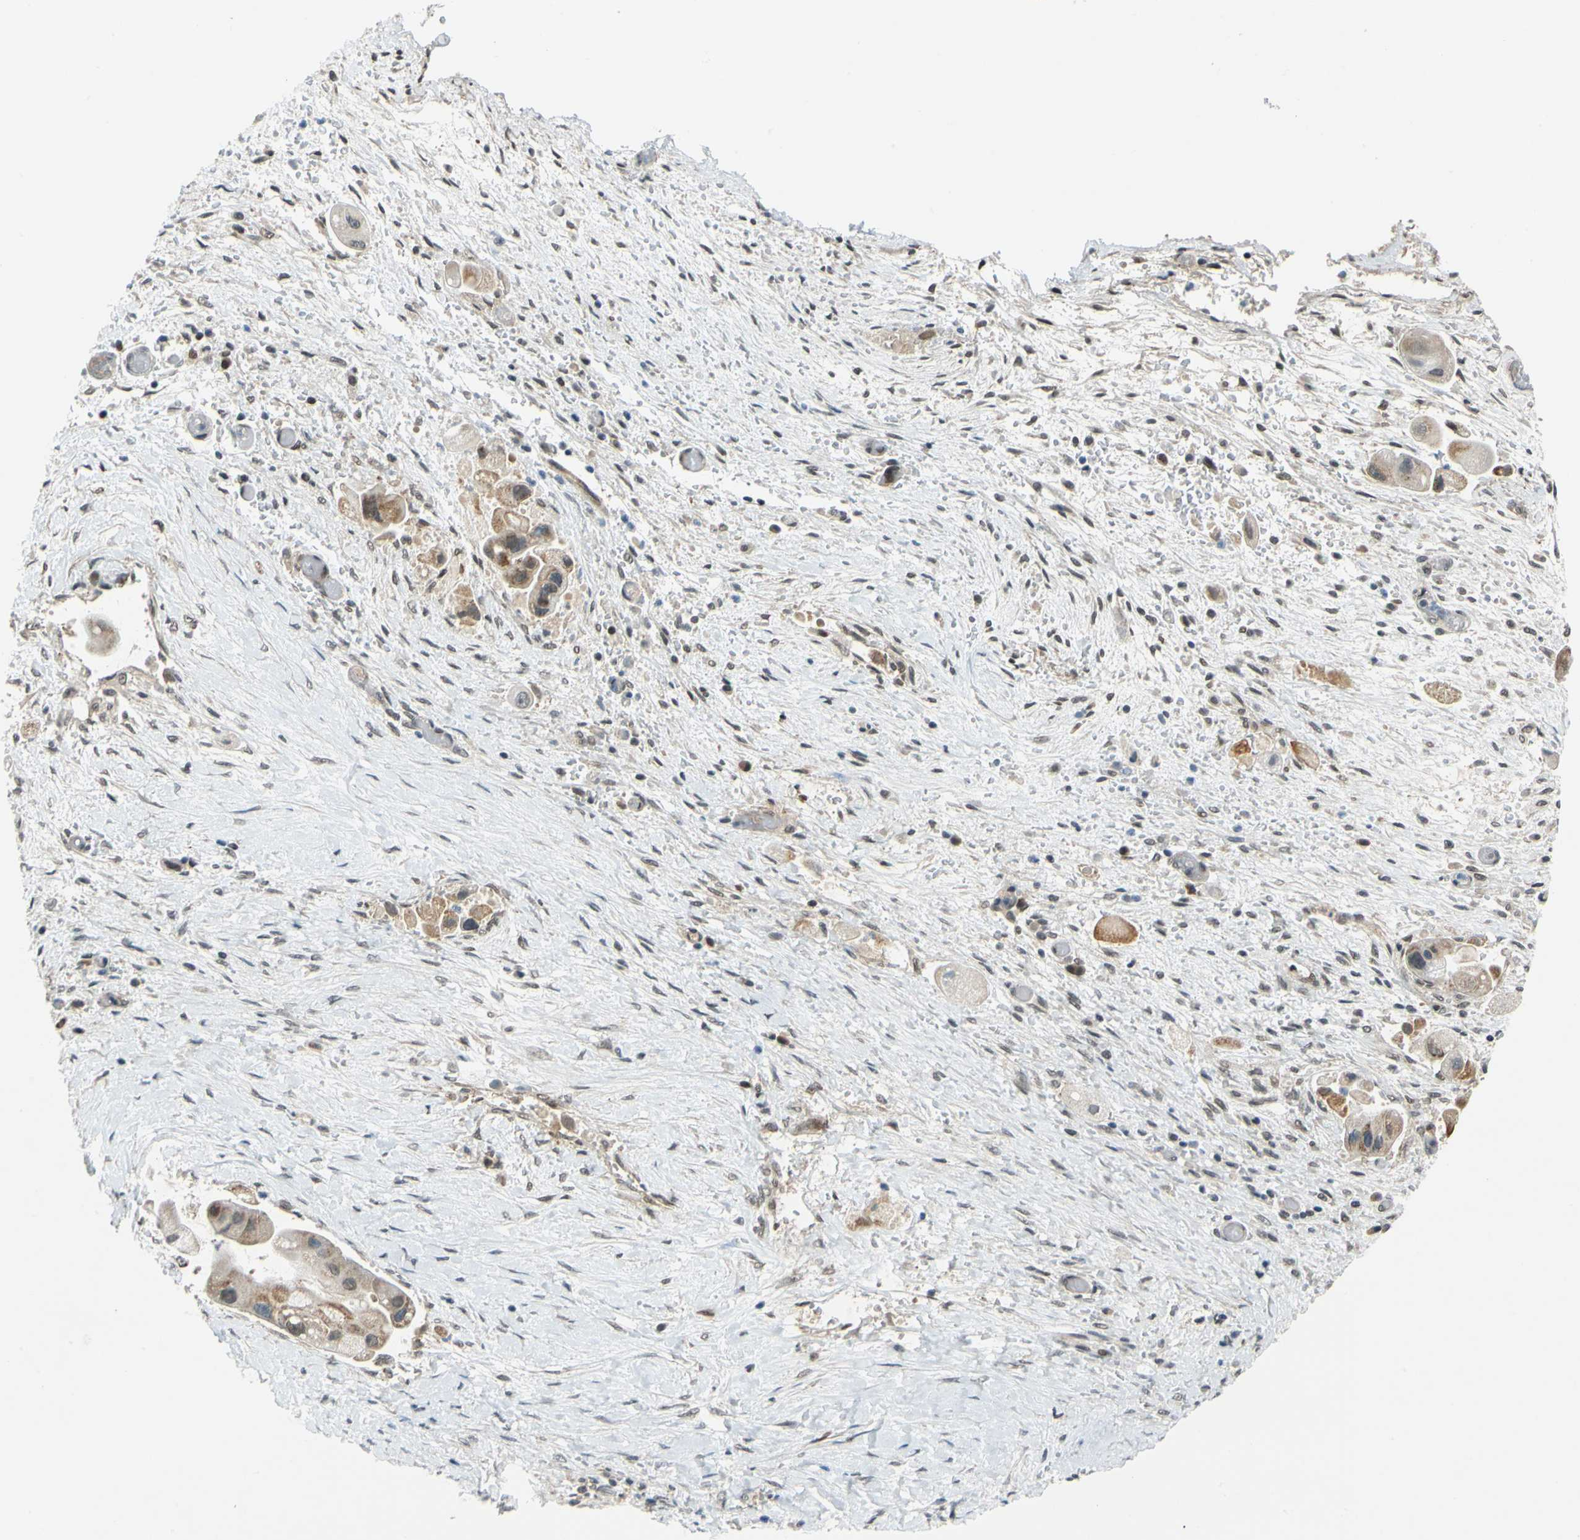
{"staining": {"intensity": "moderate", "quantity": "25%-75%", "location": "cytoplasmic/membranous"}, "tissue": "liver cancer", "cell_type": "Tumor cells", "image_type": "cancer", "snomed": [{"axis": "morphology", "description": "Normal tissue, NOS"}, {"axis": "morphology", "description": "Cholangiocarcinoma"}, {"axis": "topography", "description": "Liver"}, {"axis": "topography", "description": "Peripheral nerve tissue"}], "caption": "Brown immunohistochemical staining in human cholangiocarcinoma (liver) reveals moderate cytoplasmic/membranous positivity in about 25%-75% of tumor cells. (DAB IHC, brown staining for protein, blue staining for nuclei).", "gene": "POGZ", "patient": {"sex": "male", "age": 50}}